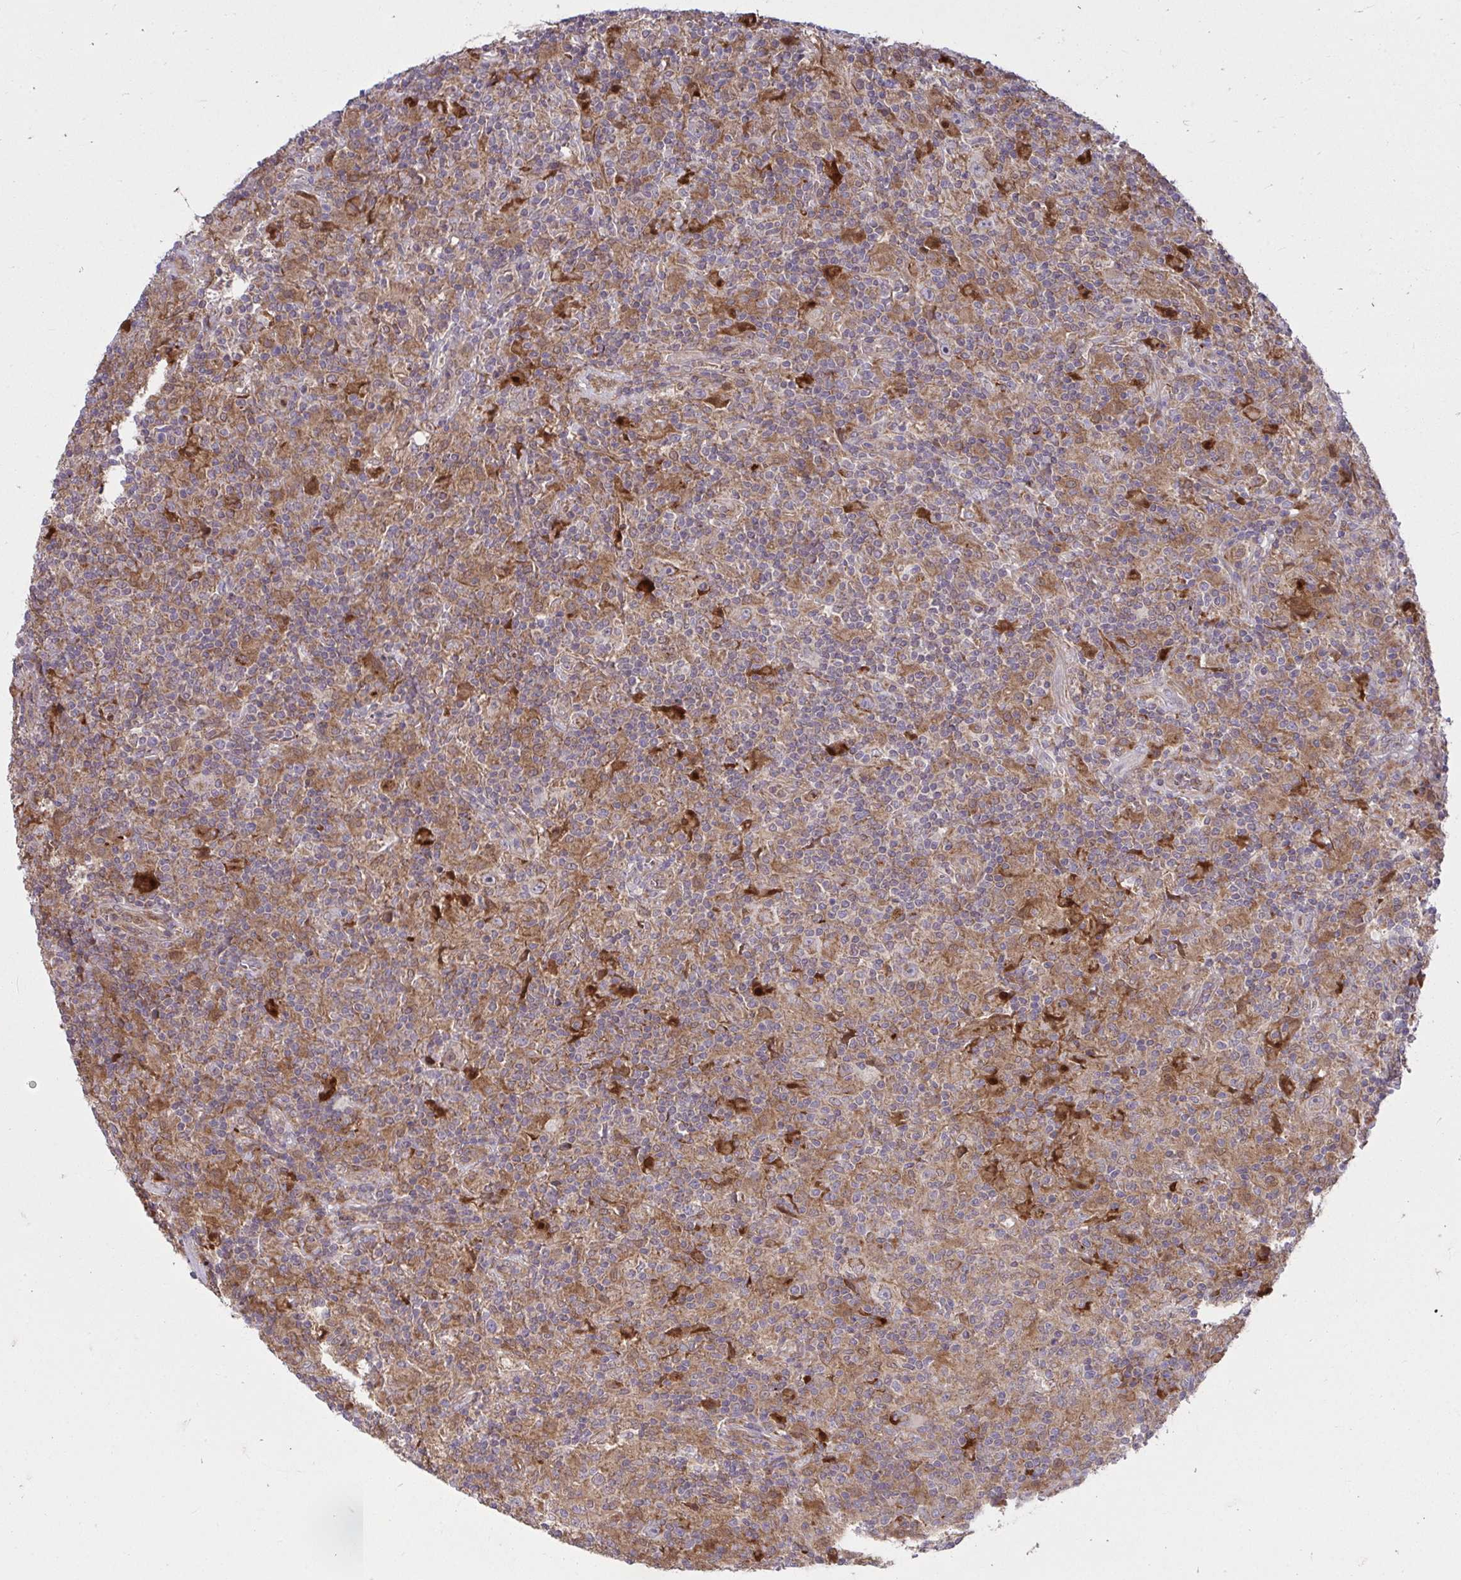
{"staining": {"intensity": "negative", "quantity": "none", "location": "none"}, "tissue": "lymphoma", "cell_type": "Tumor cells", "image_type": "cancer", "snomed": [{"axis": "morphology", "description": "Hodgkin's disease, NOS"}, {"axis": "topography", "description": "Lymph node"}], "caption": "Immunohistochemistry histopathology image of neoplastic tissue: Hodgkin's disease stained with DAB displays no significant protein positivity in tumor cells.", "gene": "C16orf54", "patient": {"sex": "male", "age": 70}}